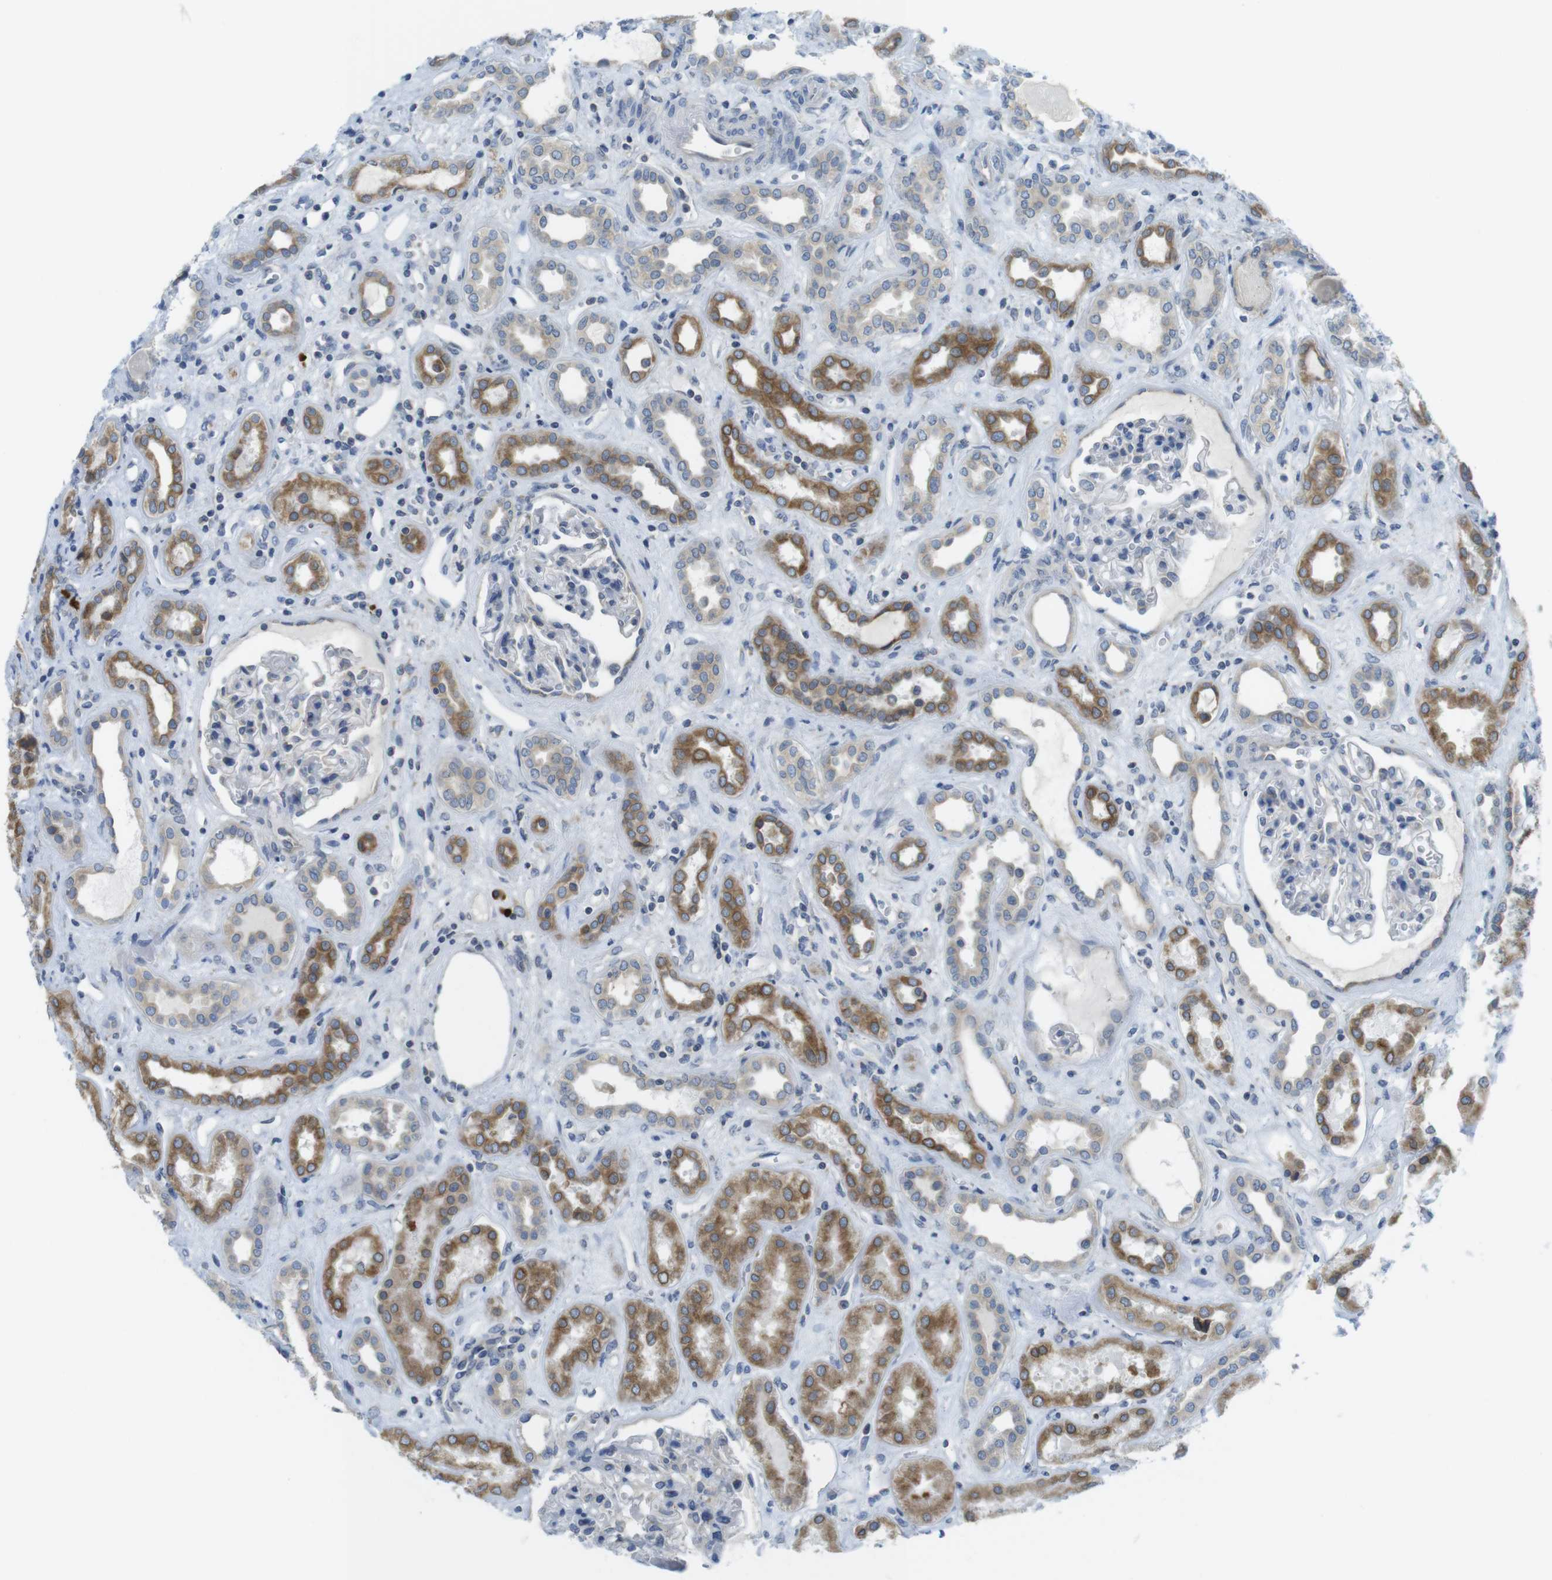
{"staining": {"intensity": "negative", "quantity": "none", "location": "none"}, "tissue": "kidney", "cell_type": "Cells in glomeruli", "image_type": "normal", "snomed": [{"axis": "morphology", "description": "Normal tissue, NOS"}, {"axis": "topography", "description": "Kidney"}], "caption": "High power microscopy photomicrograph of an immunohistochemistry image of normal kidney, revealing no significant staining in cells in glomeruli. (DAB (3,3'-diaminobenzidine) immunohistochemistry visualized using brightfield microscopy, high magnification).", "gene": "CLPTM1L", "patient": {"sex": "male", "age": 59}}